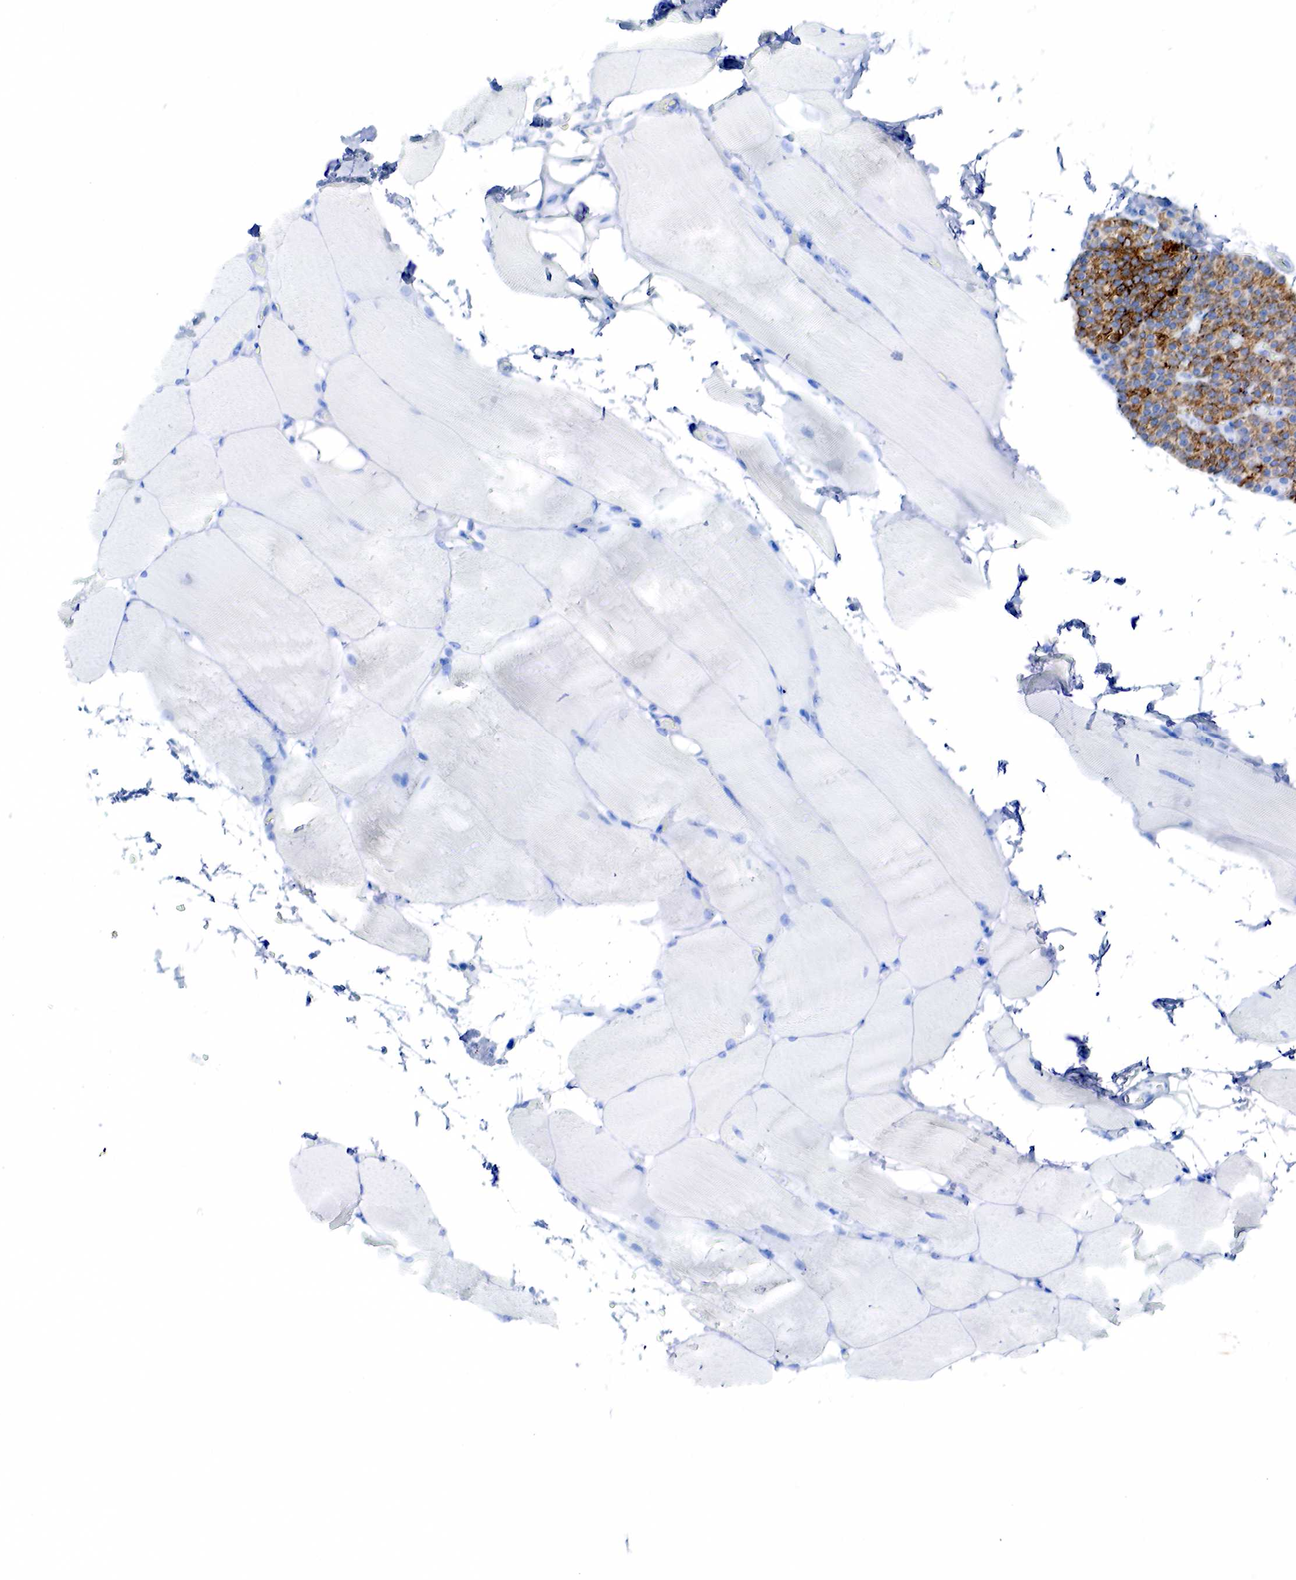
{"staining": {"intensity": "negative", "quantity": "none", "location": "none"}, "tissue": "skeletal muscle", "cell_type": "Myocytes", "image_type": "normal", "snomed": [{"axis": "morphology", "description": "Normal tissue, NOS"}, {"axis": "topography", "description": "Skeletal muscle"}, {"axis": "topography", "description": "Parathyroid gland"}], "caption": "Immunohistochemistry (IHC) image of normal skeletal muscle: skeletal muscle stained with DAB demonstrates no significant protein positivity in myocytes. The staining is performed using DAB (3,3'-diaminobenzidine) brown chromogen with nuclei counter-stained in using hematoxylin.", "gene": "KRT7", "patient": {"sex": "female", "age": 37}}